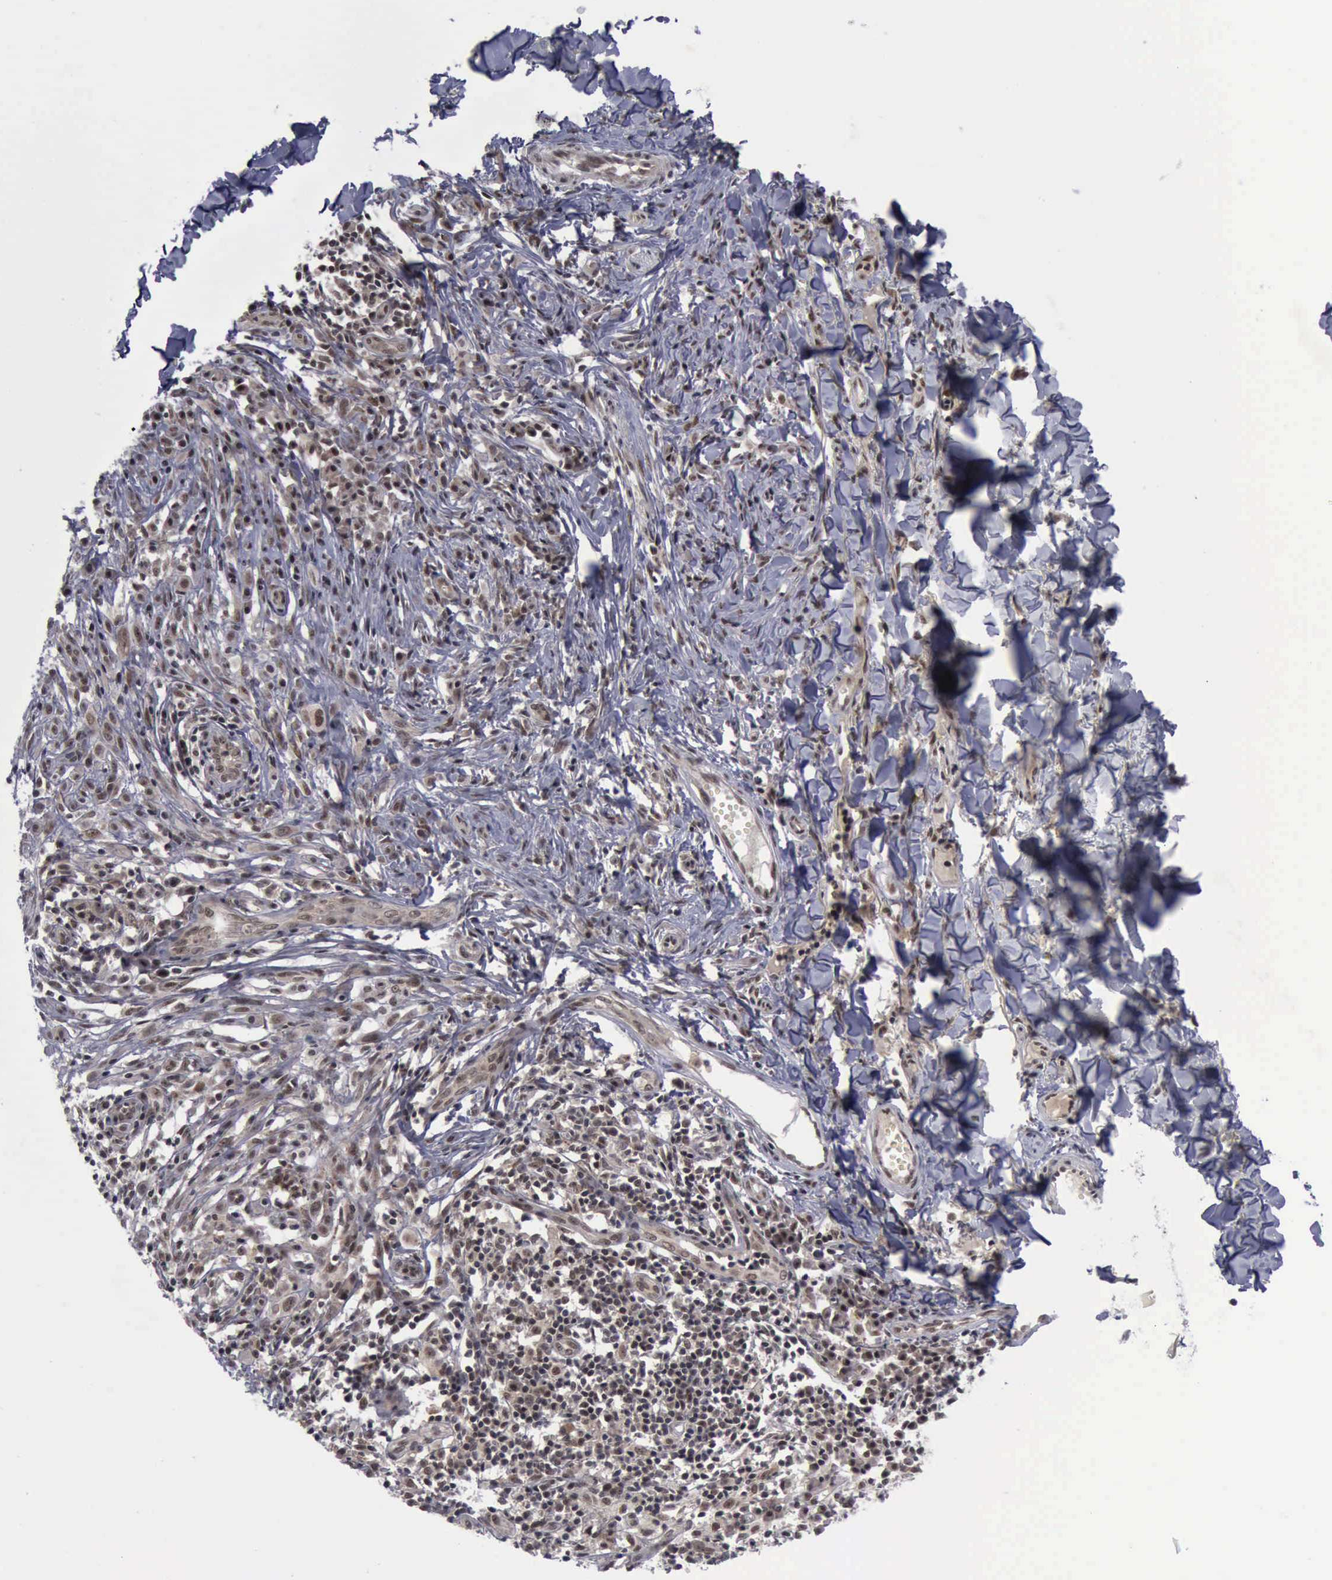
{"staining": {"intensity": "moderate", "quantity": ">75%", "location": "cytoplasmic/membranous,nuclear"}, "tissue": "melanoma", "cell_type": "Tumor cells", "image_type": "cancer", "snomed": [{"axis": "morphology", "description": "Malignant melanoma, NOS"}, {"axis": "topography", "description": "Skin"}], "caption": "Protein analysis of melanoma tissue shows moderate cytoplasmic/membranous and nuclear positivity in approximately >75% of tumor cells.", "gene": "ATM", "patient": {"sex": "female", "age": 52}}